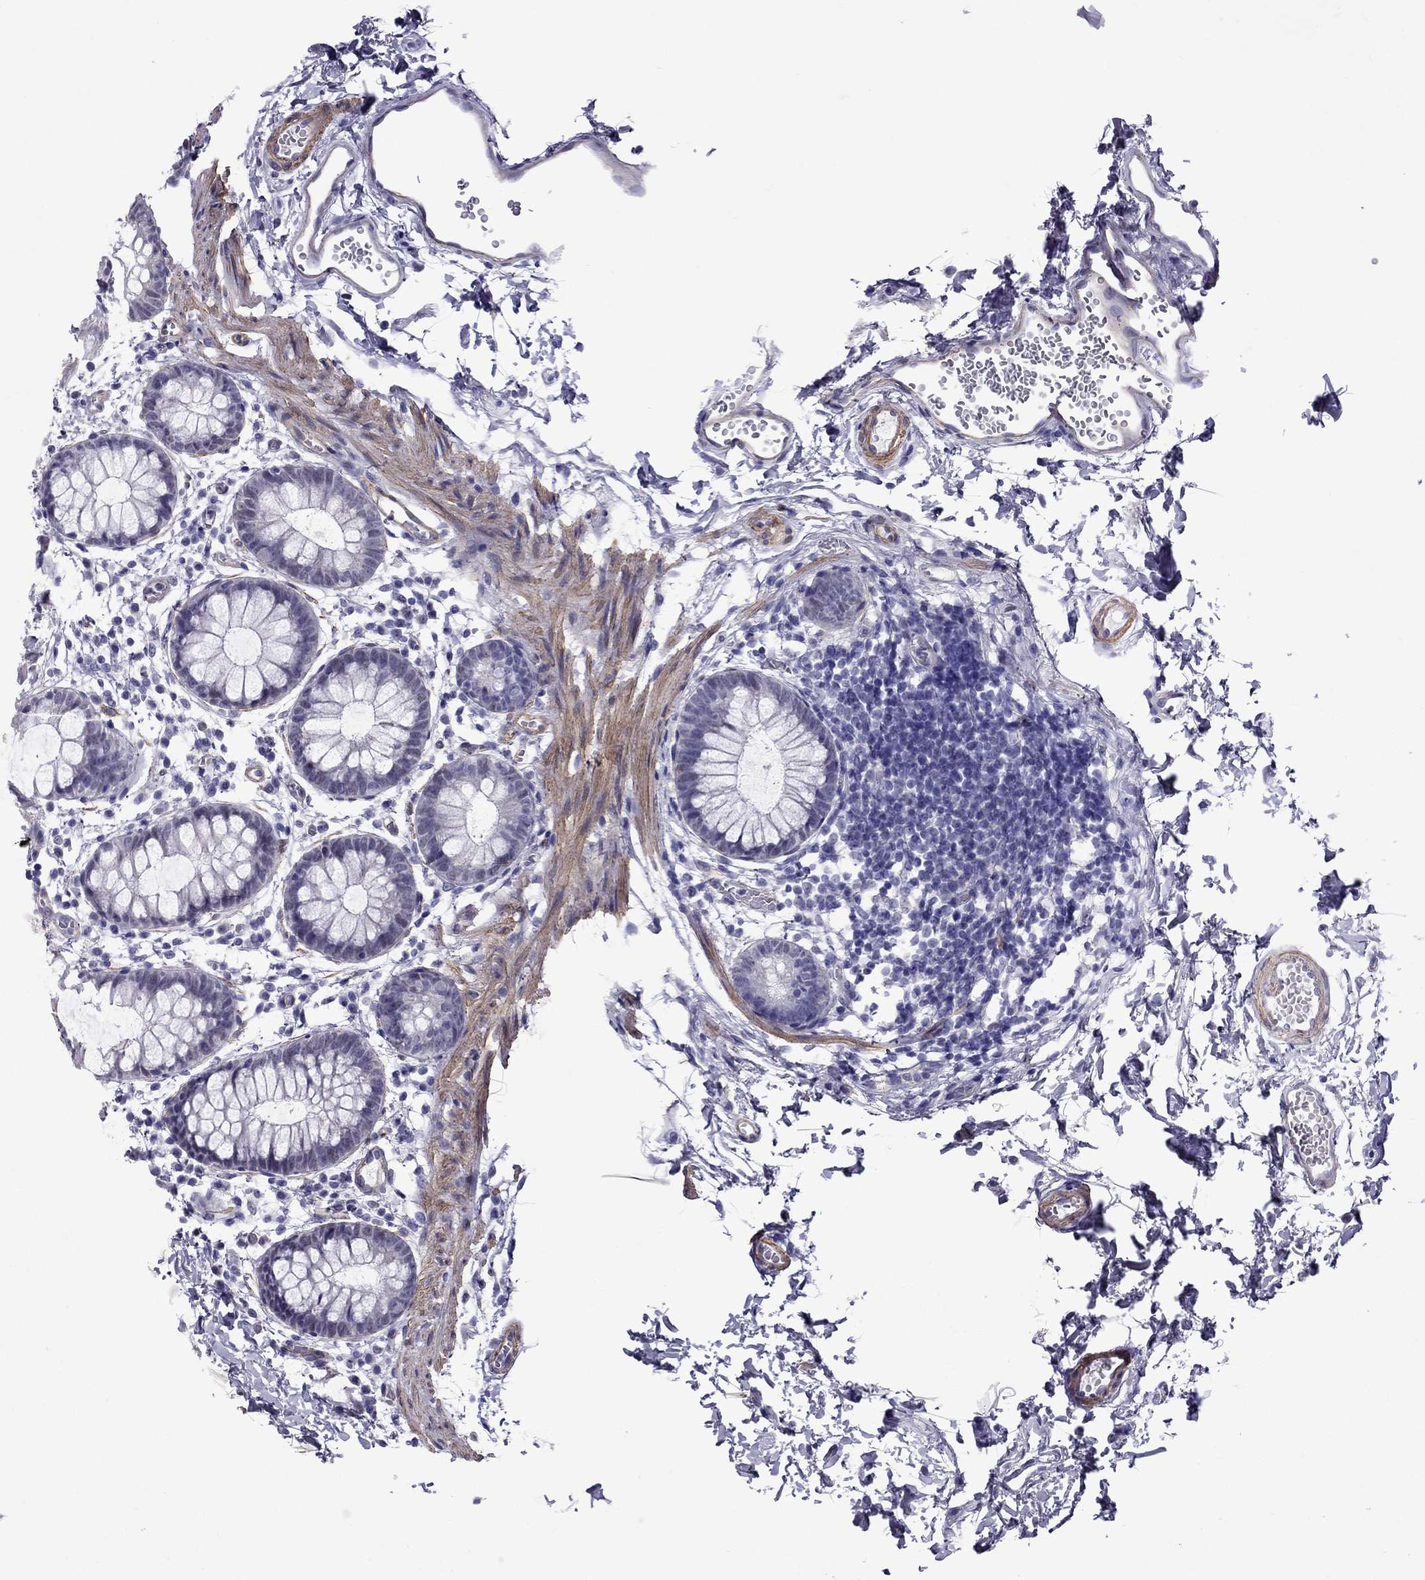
{"staining": {"intensity": "negative", "quantity": "none", "location": "none"}, "tissue": "rectum", "cell_type": "Glandular cells", "image_type": "normal", "snomed": [{"axis": "morphology", "description": "Normal tissue, NOS"}, {"axis": "topography", "description": "Rectum"}], "caption": "Immunohistochemical staining of benign human rectum demonstrates no significant positivity in glandular cells. Nuclei are stained in blue.", "gene": "CHRNA5", "patient": {"sex": "male", "age": 57}}